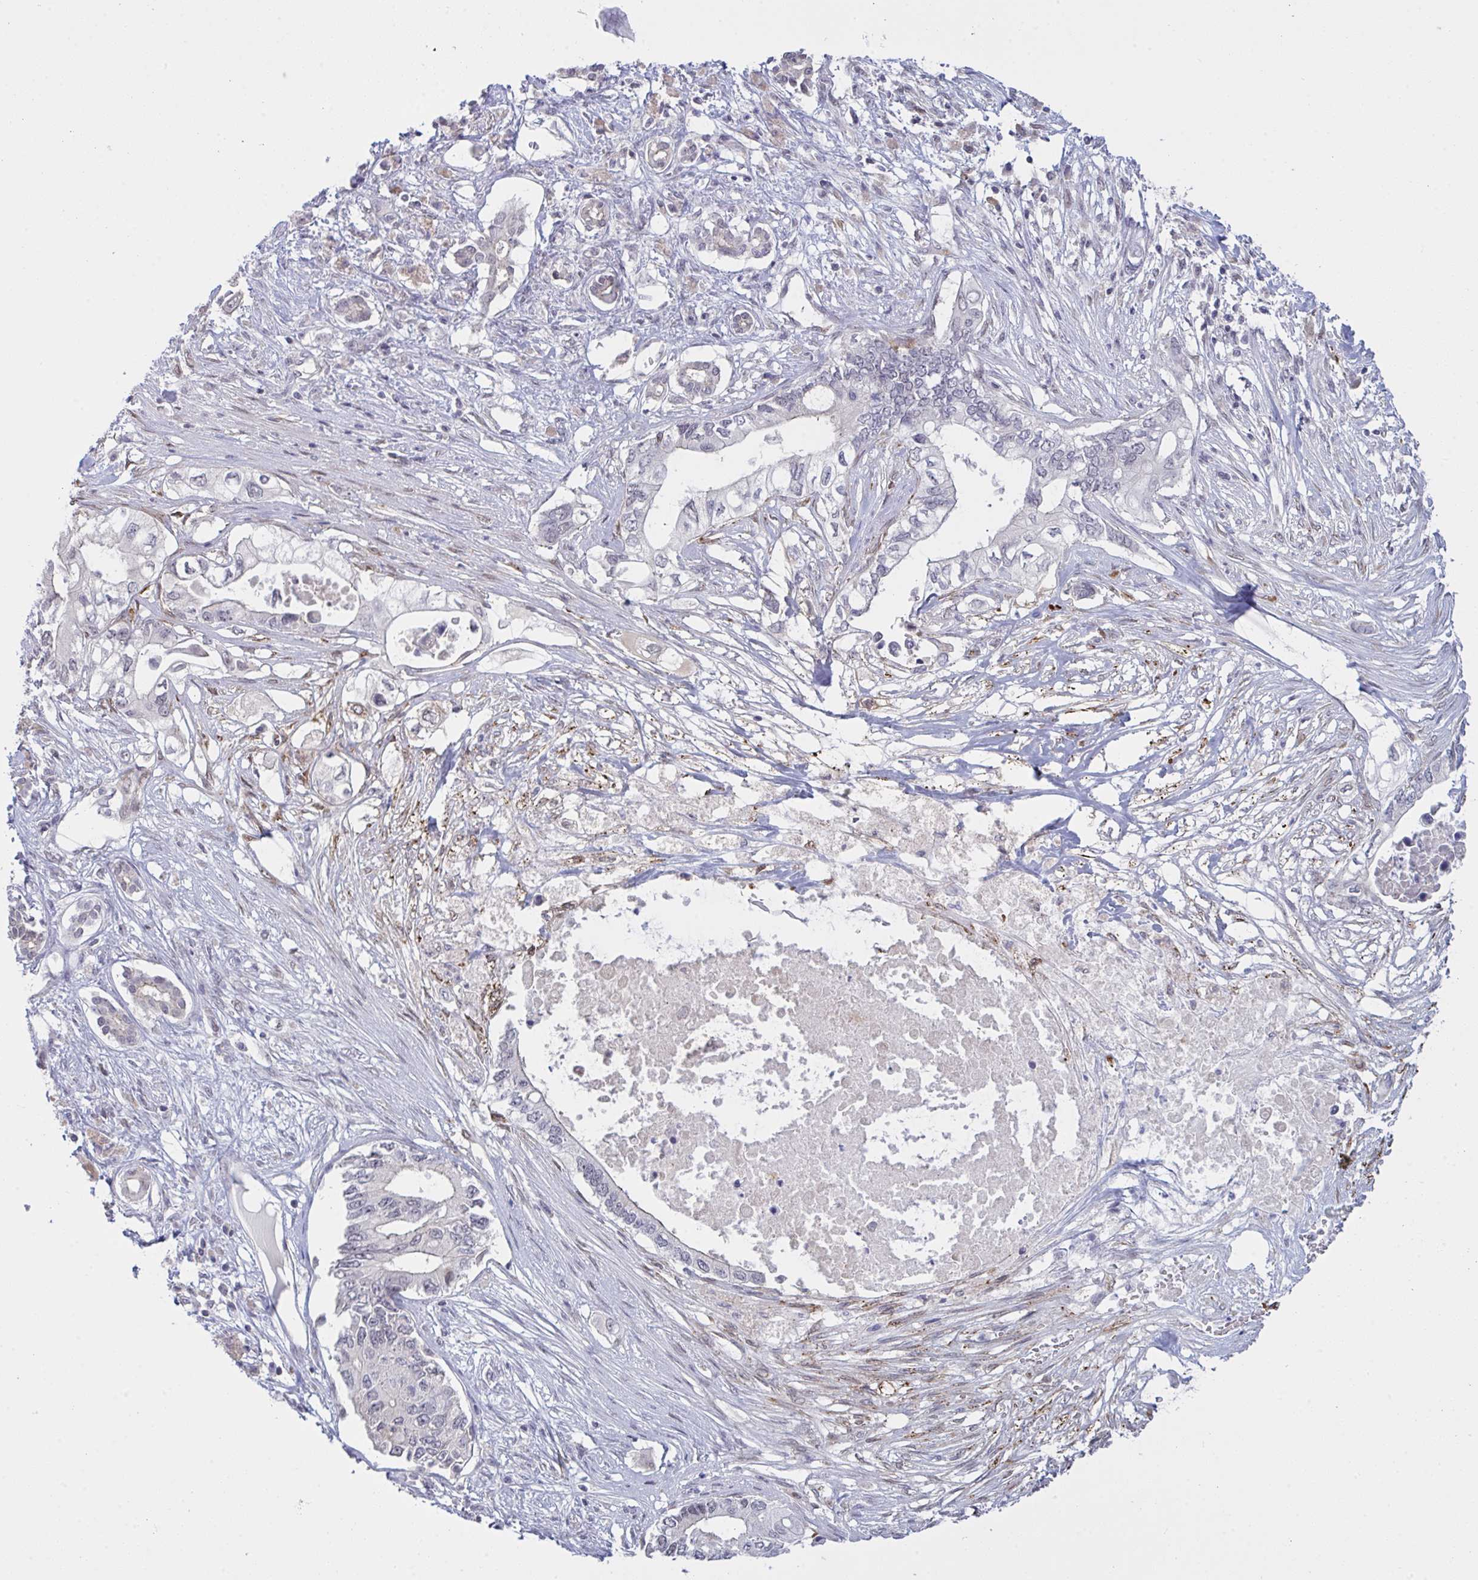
{"staining": {"intensity": "negative", "quantity": "none", "location": "none"}, "tissue": "pancreatic cancer", "cell_type": "Tumor cells", "image_type": "cancer", "snomed": [{"axis": "morphology", "description": "Adenocarcinoma, NOS"}, {"axis": "topography", "description": "Pancreas"}], "caption": "Immunohistochemistry (IHC) of human pancreatic adenocarcinoma exhibits no positivity in tumor cells.", "gene": "ZNF784", "patient": {"sex": "female", "age": 63}}